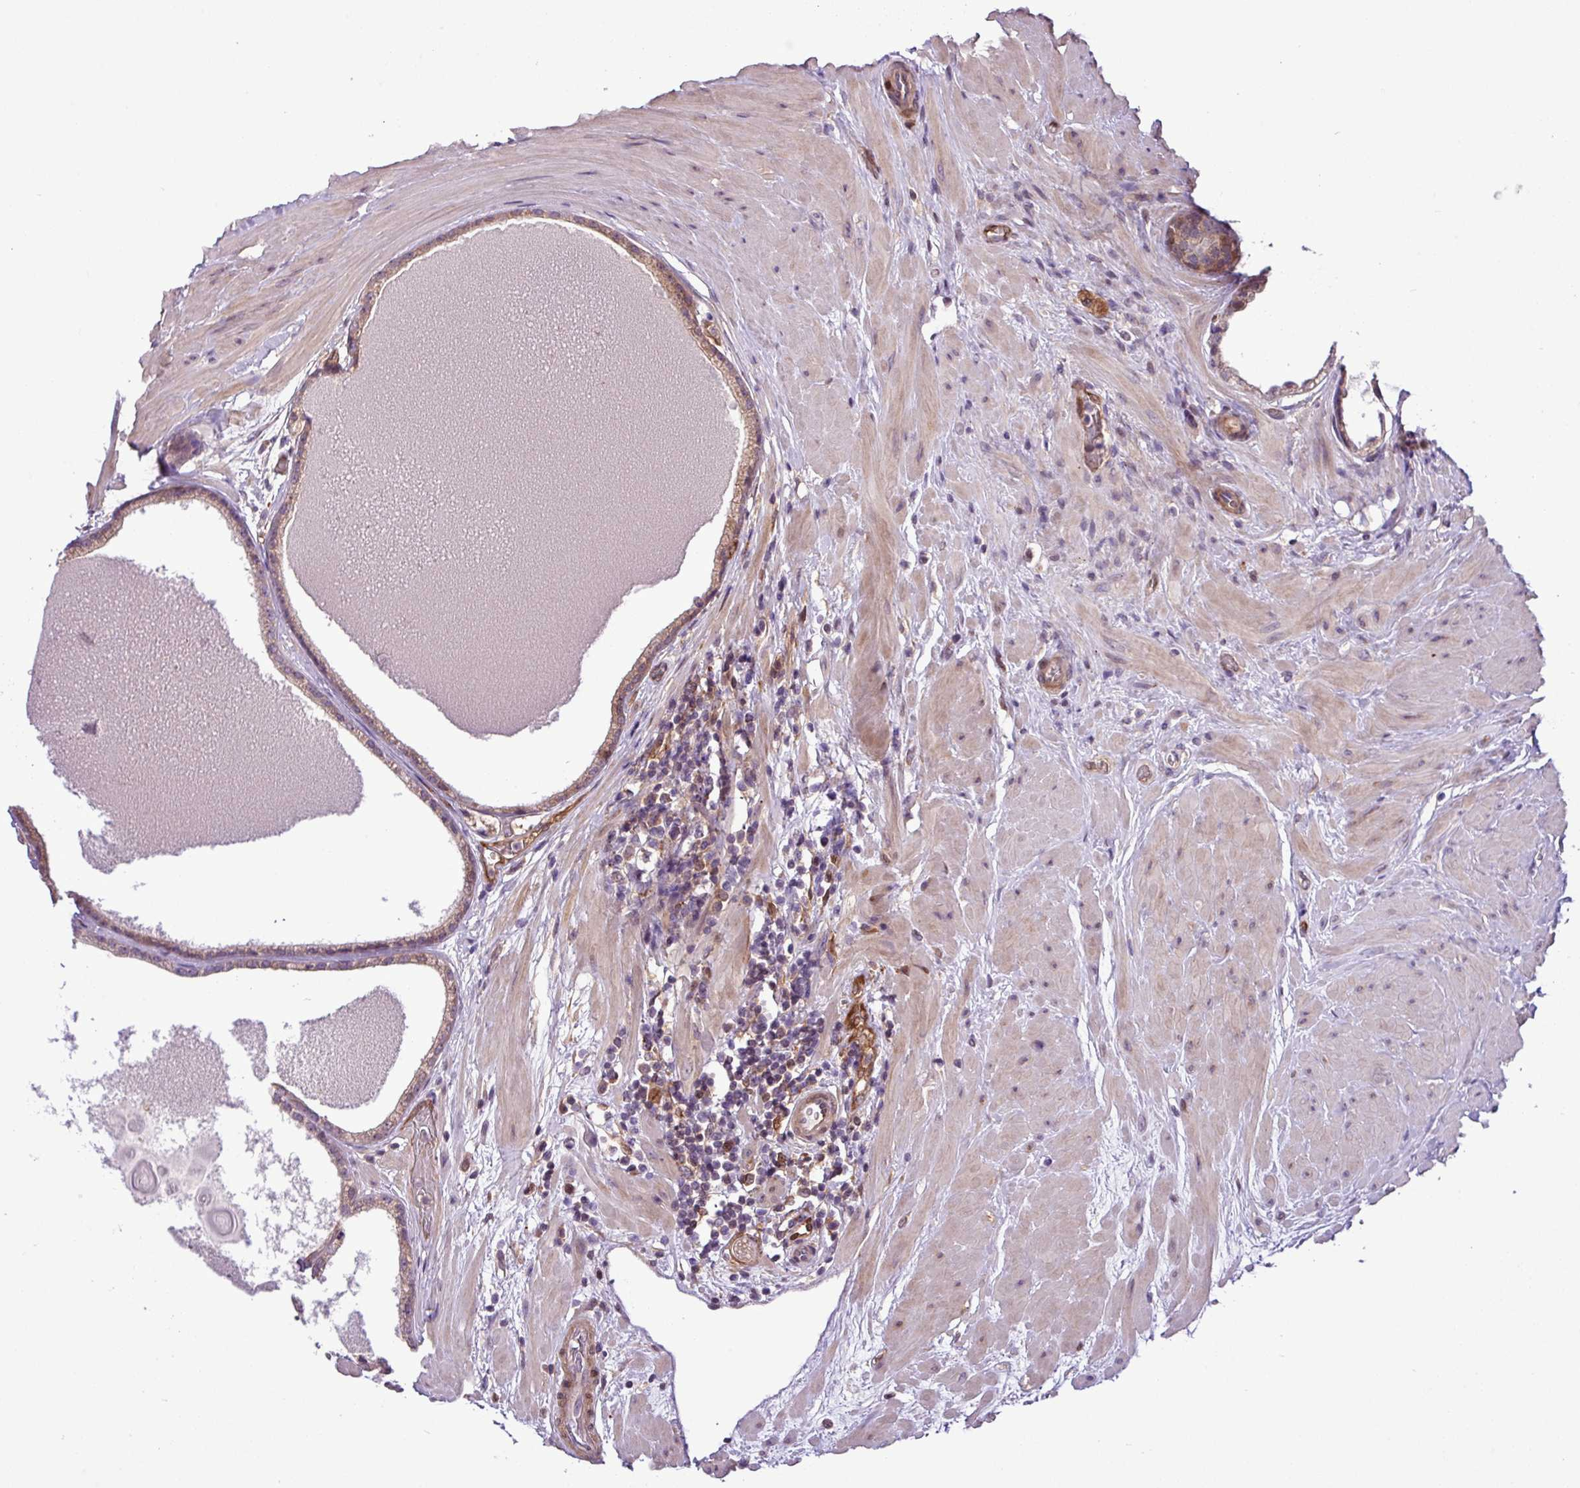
{"staining": {"intensity": "moderate", "quantity": "25%-75%", "location": "cytoplasmic/membranous,nuclear"}, "tissue": "prostate", "cell_type": "Glandular cells", "image_type": "normal", "snomed": [{"axis": "morphology", "description": "Normal tissue, NOS"}, {"axis": "topography", "description": "Prostate"}], "caption": "DAB immunohistochemical staining of normal prostate reveals moderate cytoplasmic/membranous,nuclear protein expression in approximately 25%-75% of glandular cells.", "gene": "CARHSP1", "patient": {"sex": "male", "age": 48}}